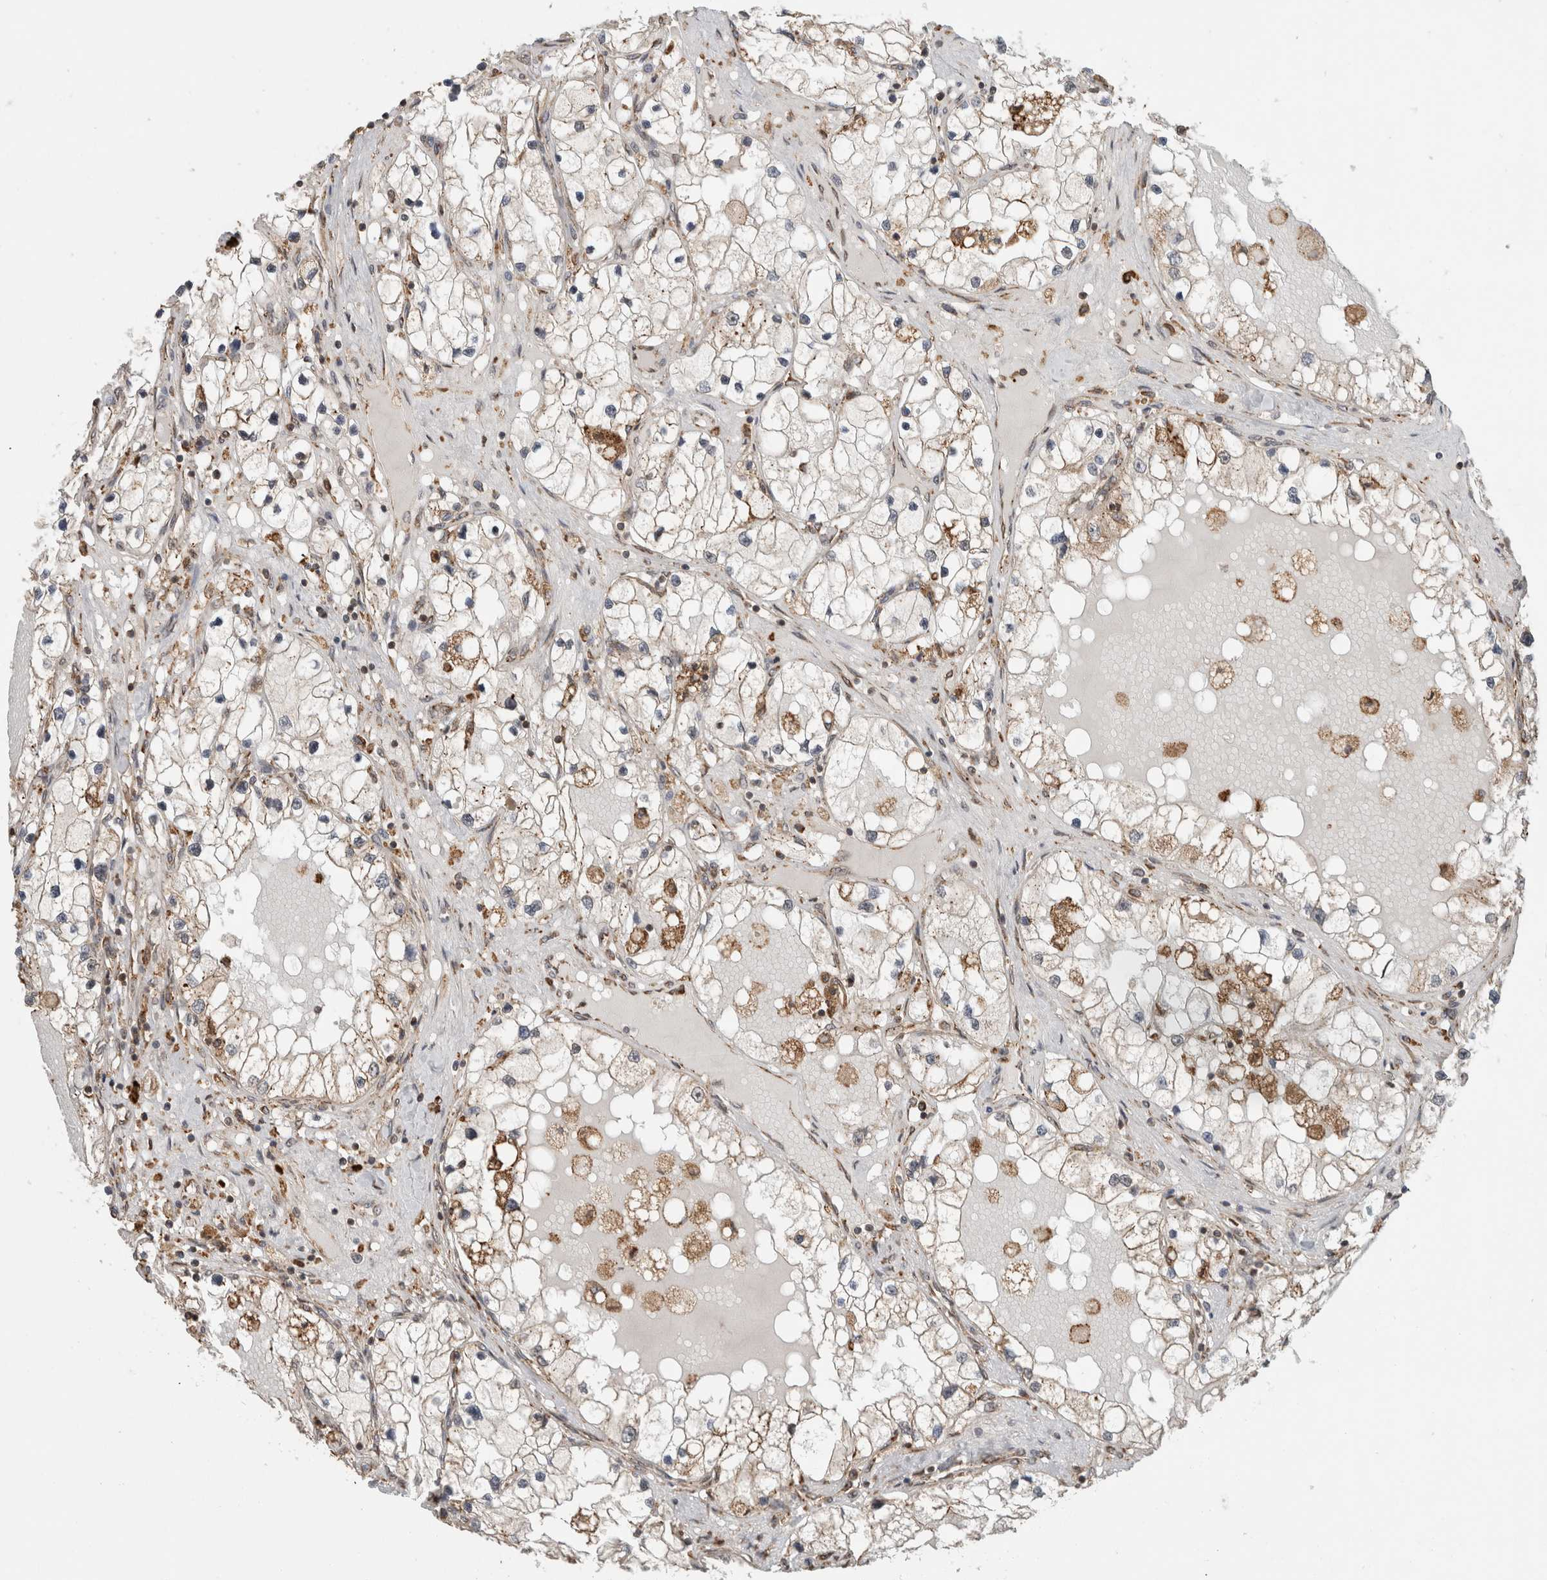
{"staining": {"intensity": "negative", "quantity": "none", "location": "none"}, "tissue": "renal cancer", "cell_type": "Tumor cells", "image_type": "cancer", "snomed": [{"axis": "morphology", "description": "Adenocarcinoma, NOS"}, {"axis": "topography", "description": "Kidney"}], "caption": "The immunohistochemistry histopathology image has no significant positivity in tumor cells of renal cancer (adenocarcinoma) tissue. The staining is performed using DAB brown chromogen with nuclei counter-stained in using hematoxylin.", "gene": "MS4A7", "patient": {"sex": "male", "age": 68}}